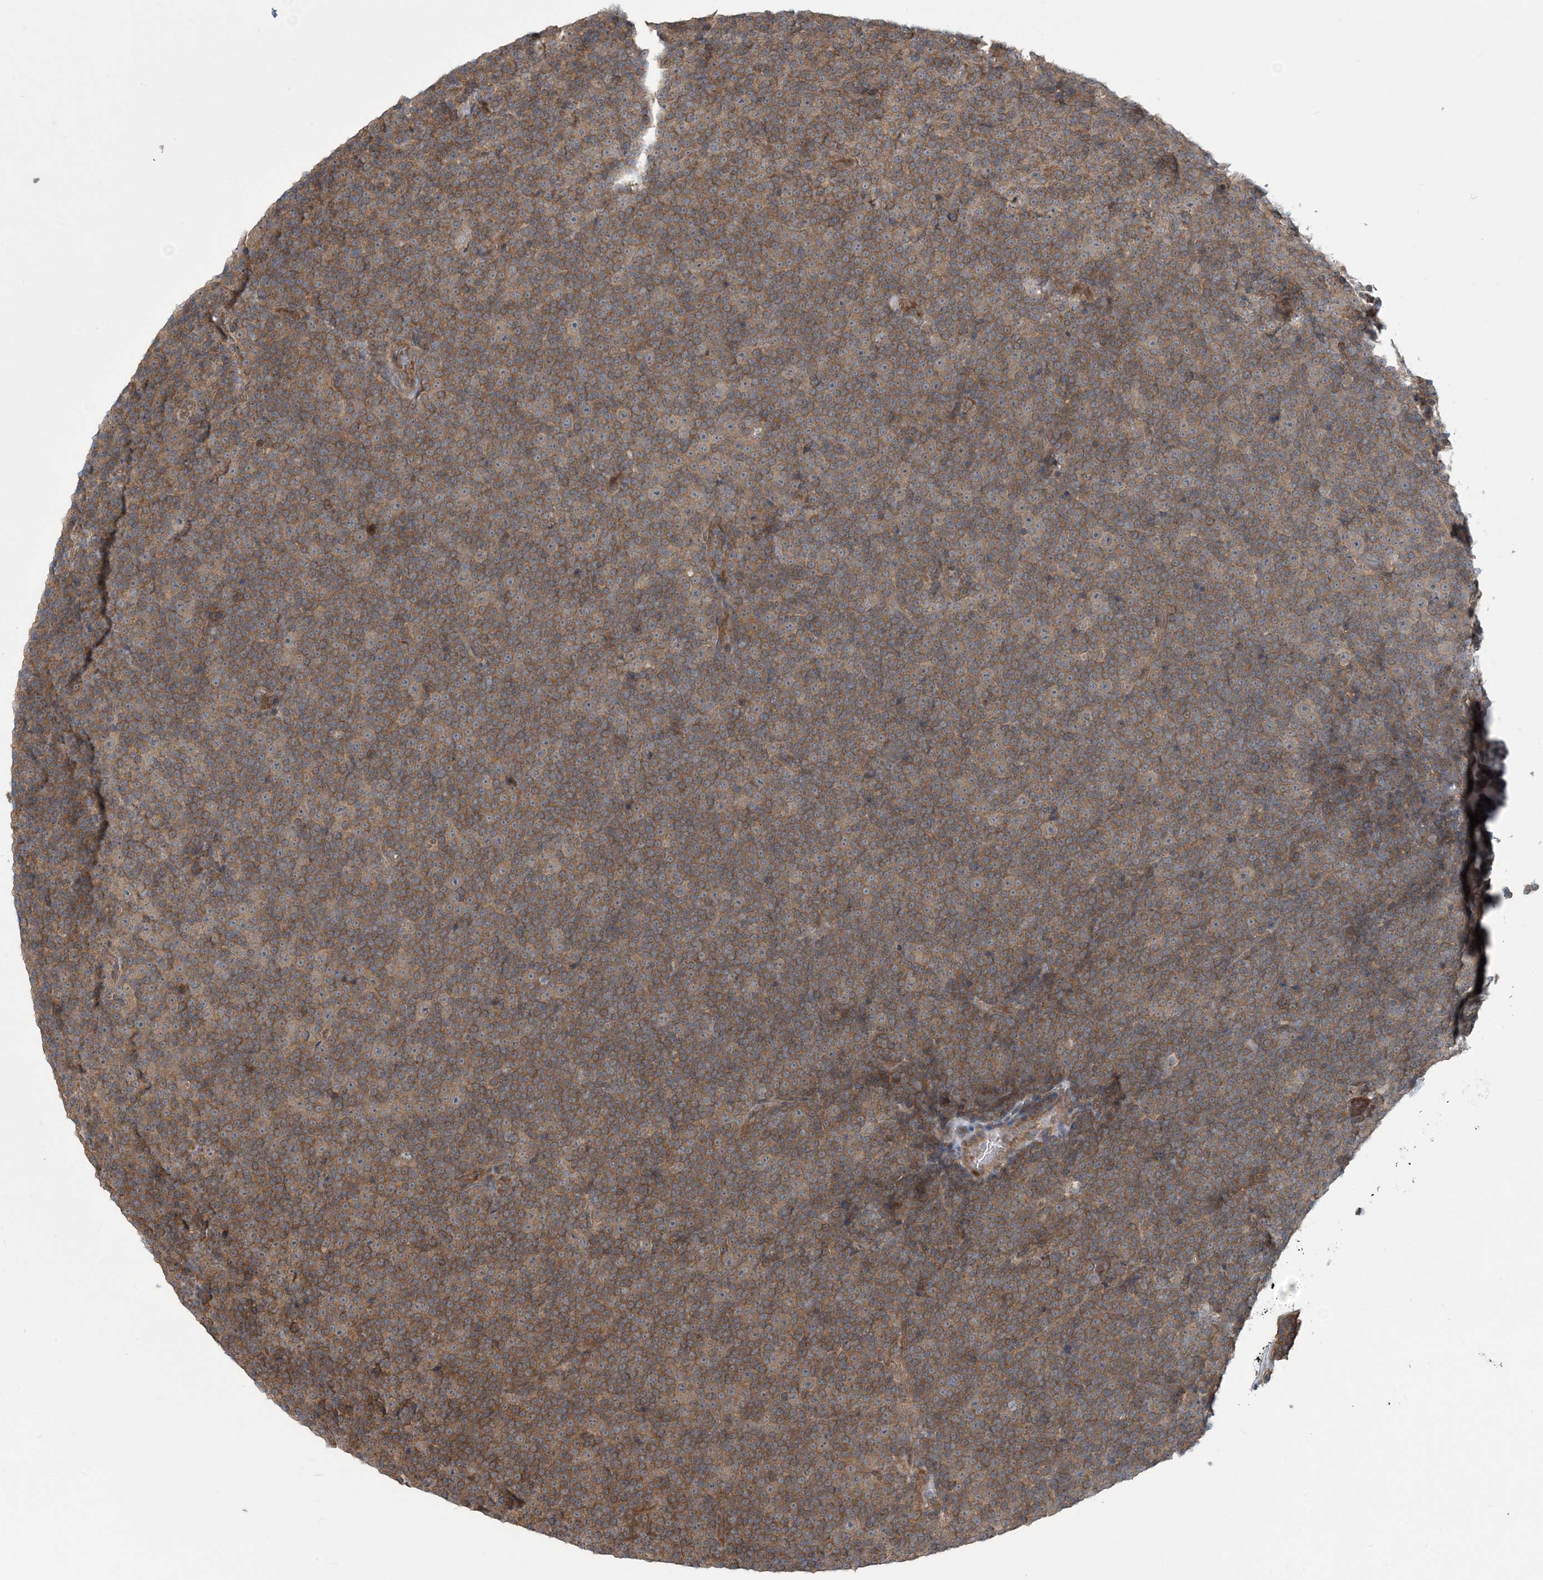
{"staining": {"intensity": "weak", "quantity": ">75%", "location": "cytoplasmic/membranous"}, "tissue": "lymphoma", "cell_type": "Tumor cells", "image_type": "cancer", "snomed": [{"axis": "morphology", "description": "Malignant lymphoma, non-Hodgkin's type, Low grade"}, {"axis": "topography", "description": "Lymph node"}], "caption": "Immunohistochemistry (IHC) histopathology image of low-grade malignant lymphoma, non-Hodgkin's type stained for a protein (brown), which demonstrates low levels of weak cytoplasmic/membranous expression in about >75% of tumor cells.", "gene": "ERI2", "patient": {"sex": "female", "age": 67}}